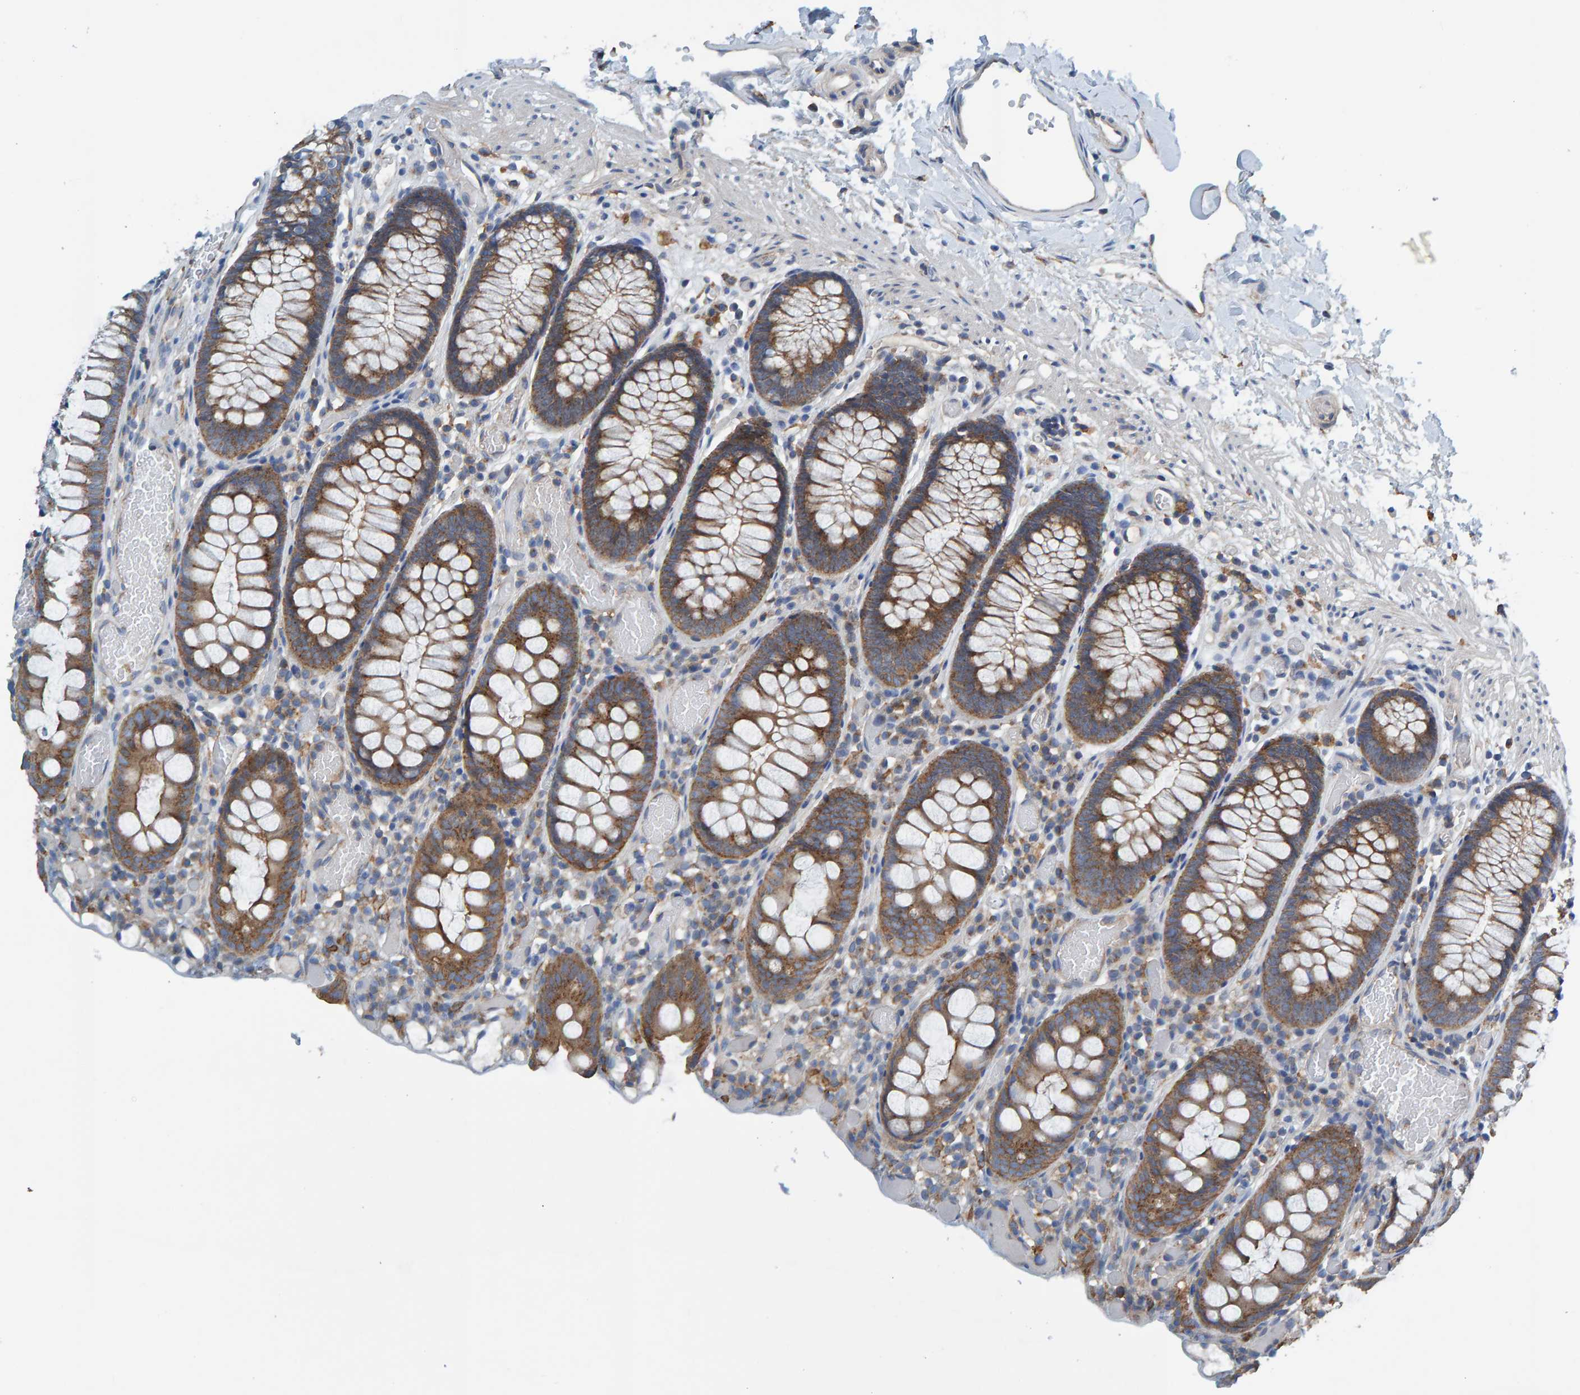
{"staining": {"intensity": "moderate", "quantity": ">75%", "location": "cytoplasmic/membranous"}, "tissue": "colon", "cell_type": "Endothelial cells", "image_type": "normal", "snomed": [{"axis": "morphology", "description": "Normal tissue, NOS"}, {"axis": "topography", "description": "Colon"}], "caption": "Immunohistochemistry of unremarkable human colon demonstrates medium levels of moderate cytoplasmic/membranous positivity in approximately >75% of endothelial cells.", "gene": "MKLN1", "patient": {"sex": "male", "age": 14}}